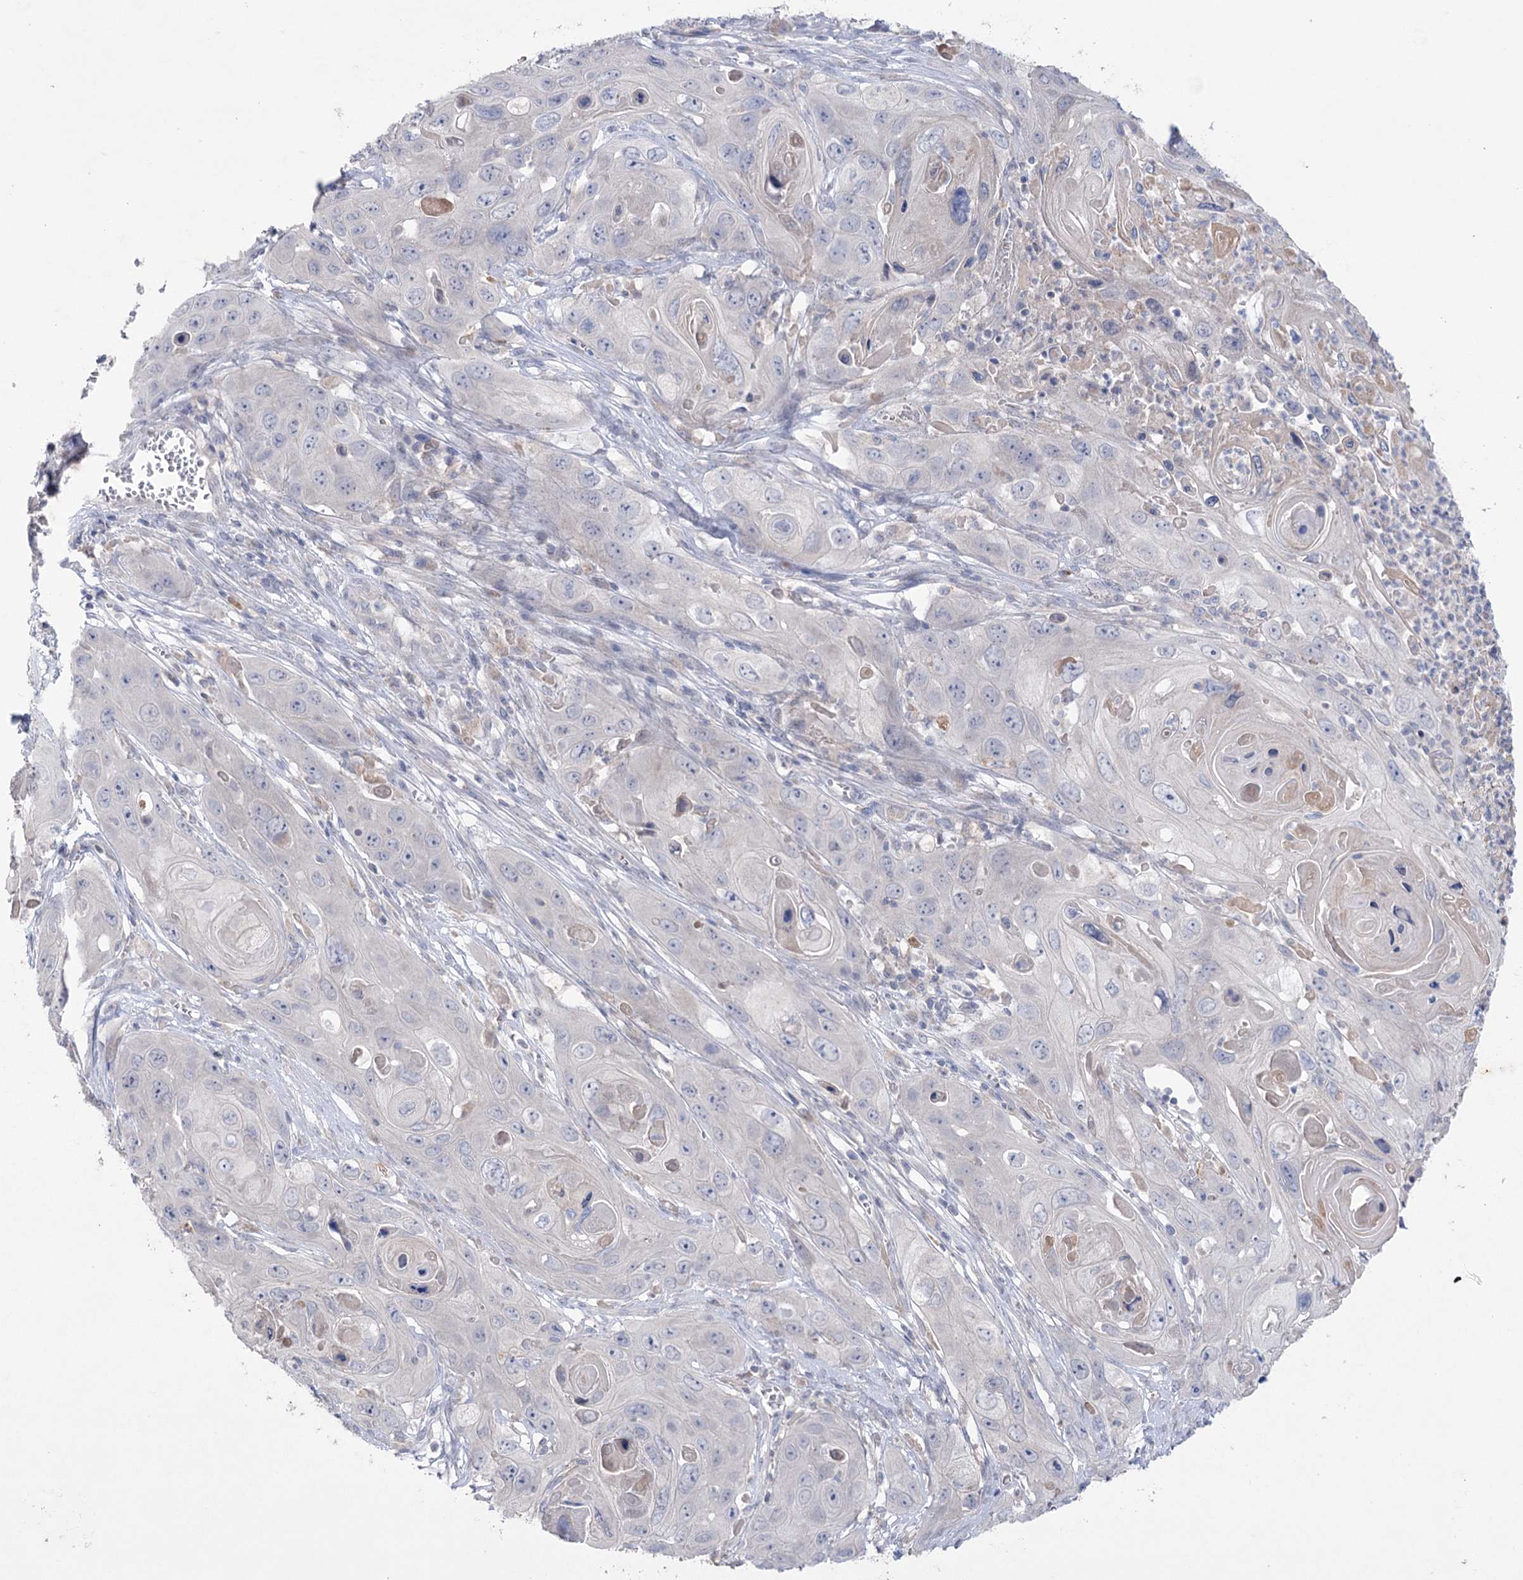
{"staining": {"intensity": "negative", "quantity": "none", "location": "none"}, "tissue": "skin cancer", "cell_type": "Tumor cells", "image_type": "cancer", "snomed": [{"axis": "morphology", "description": "Squamous cell carcinoma, NOS"}, {"axis": "topography", "description": "Skin"}], "caption": "This is an immunohistochemistry (IHC) photomicrograph of human skin cancer (squamous cell carcinoma). There is no expression in tumor cells.", "gene": "MTCH2", "patient": {"sex": "male", "age": 55}}